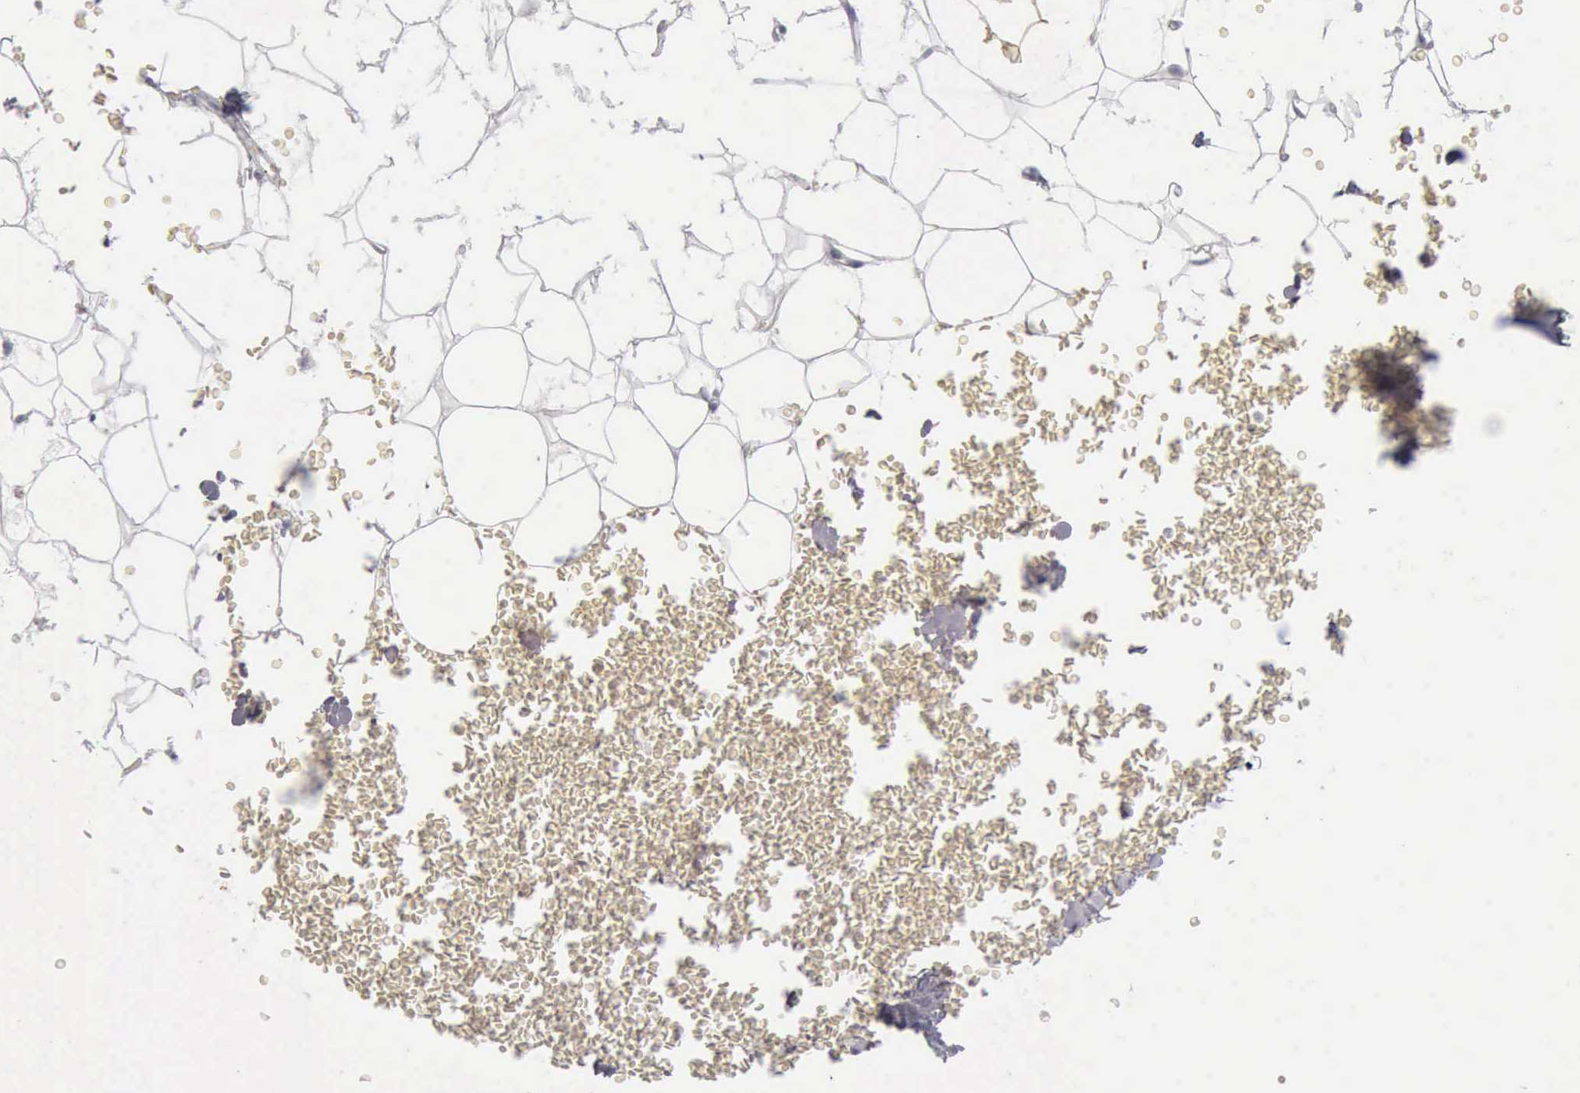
{"staining": {"intensity": "negative", "quantity": "none", "location": "none"}, "tissue": "adipose tissue", "cell_type": "Adipocytes", "image_type": "normal", "snomed": [{"axis": "morphology", "description": "Normal tissue, NOS"}, {"axis": "morphology", "description": "Inflammation, NOS"}, {"axis": "topography", "description": "Lymph node"}, {"axis": "topography", "description": "Peripheral nerve tissue"}], "caption": "High power microscopy image of an immunohistochemistry photomicrograph of unremarkable adipose tissue, revealing no significant positivity in adipocytes.", "gene": "CALD1", "patient": {"sex": "male", "age": 52}}